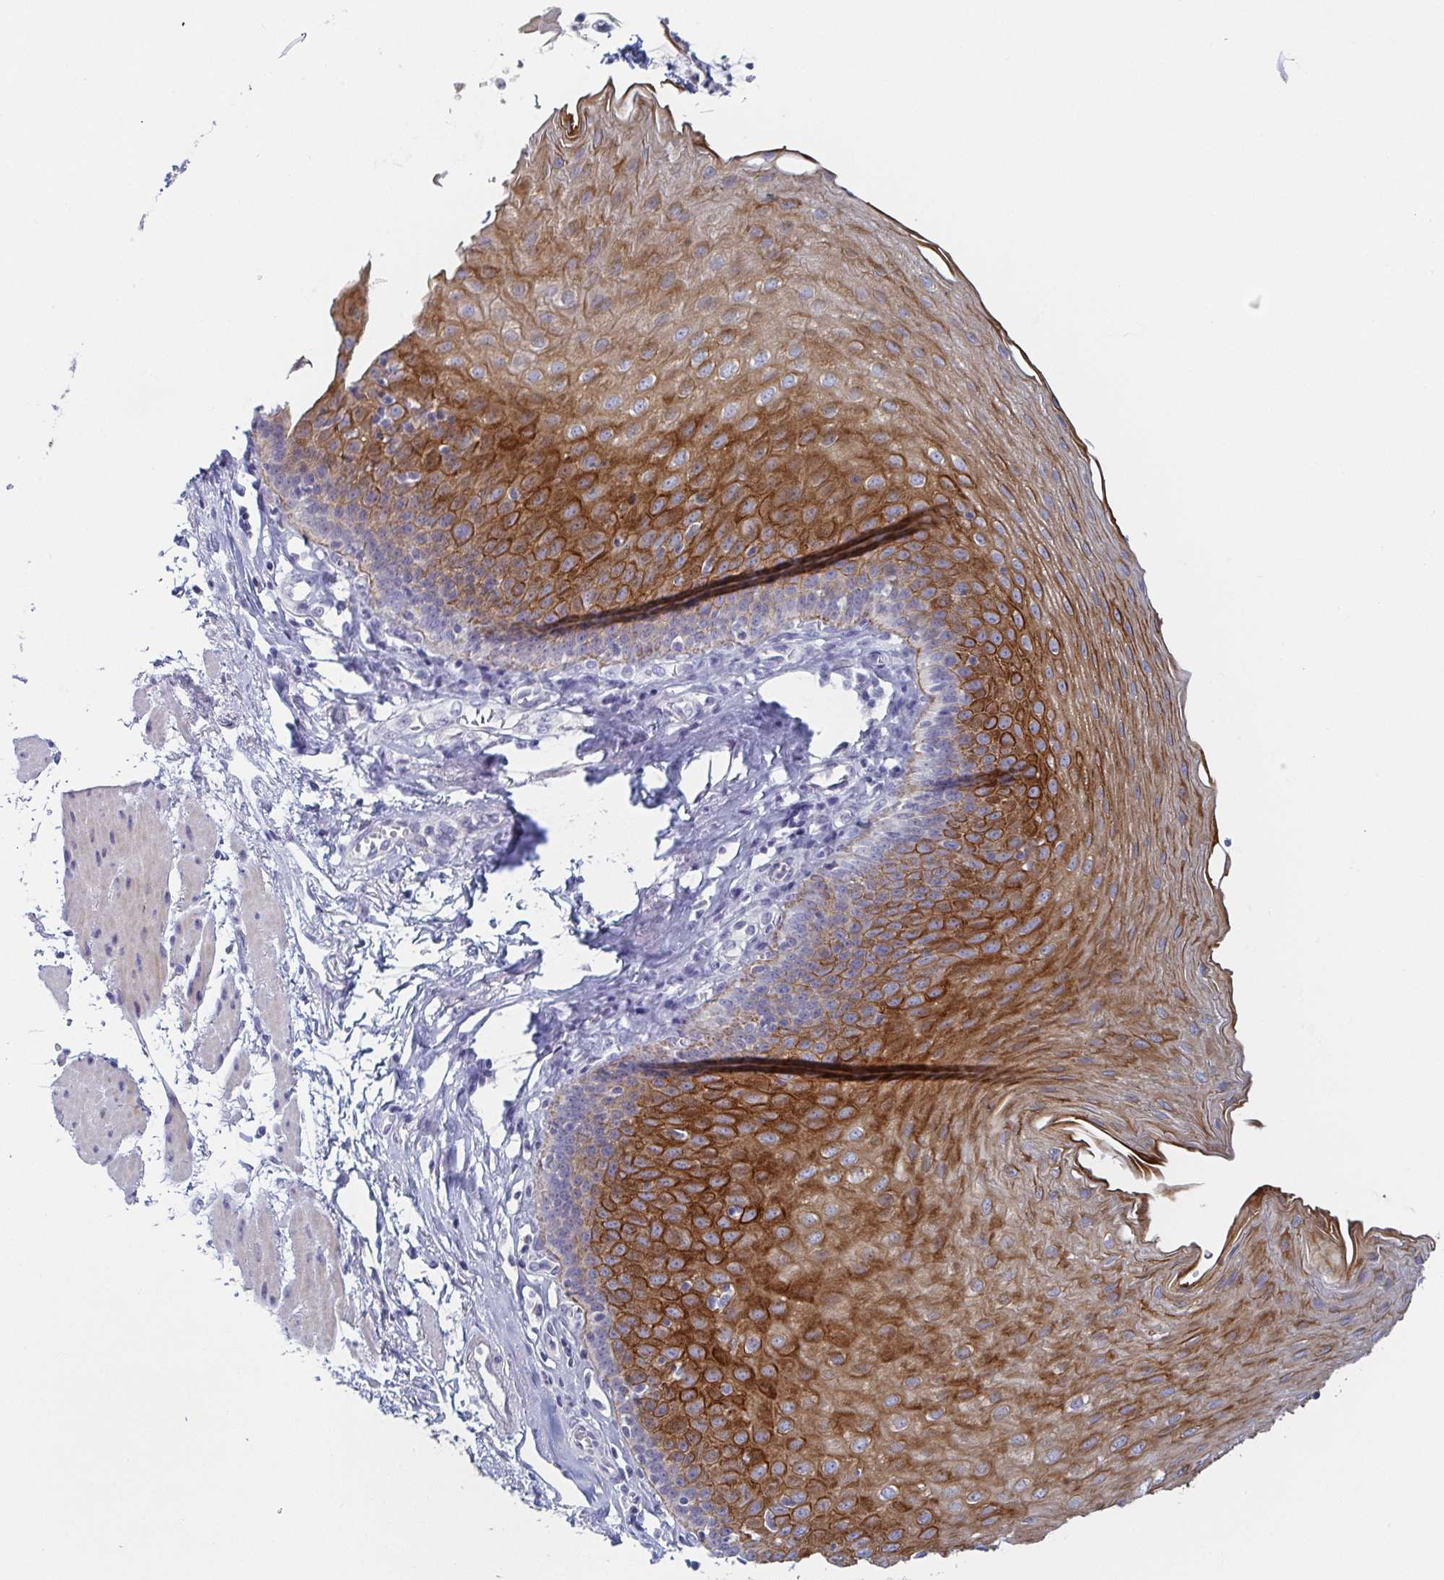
{"staining": {"intensity": "strong", "quantity": "25%-75%", "location": "cytoplasmic/membranous"}, "tissue": "esophagus", "cell_type": "Squamous epithelial cells", "image_type": "normal", "snomed": [{"axis": "morphology", "description": "Normal tissue, NOS"}, {"axis": "topography", "description": "Esophagus"}], "caption": "Esophagus stained with a brown dye exhibits strong cytoplasmic/membranous positive expression in approximately 25%-75% of squamous epithelial cells.", "gene": "RHOV", "patient": {"sex": "female", "age": 81}}